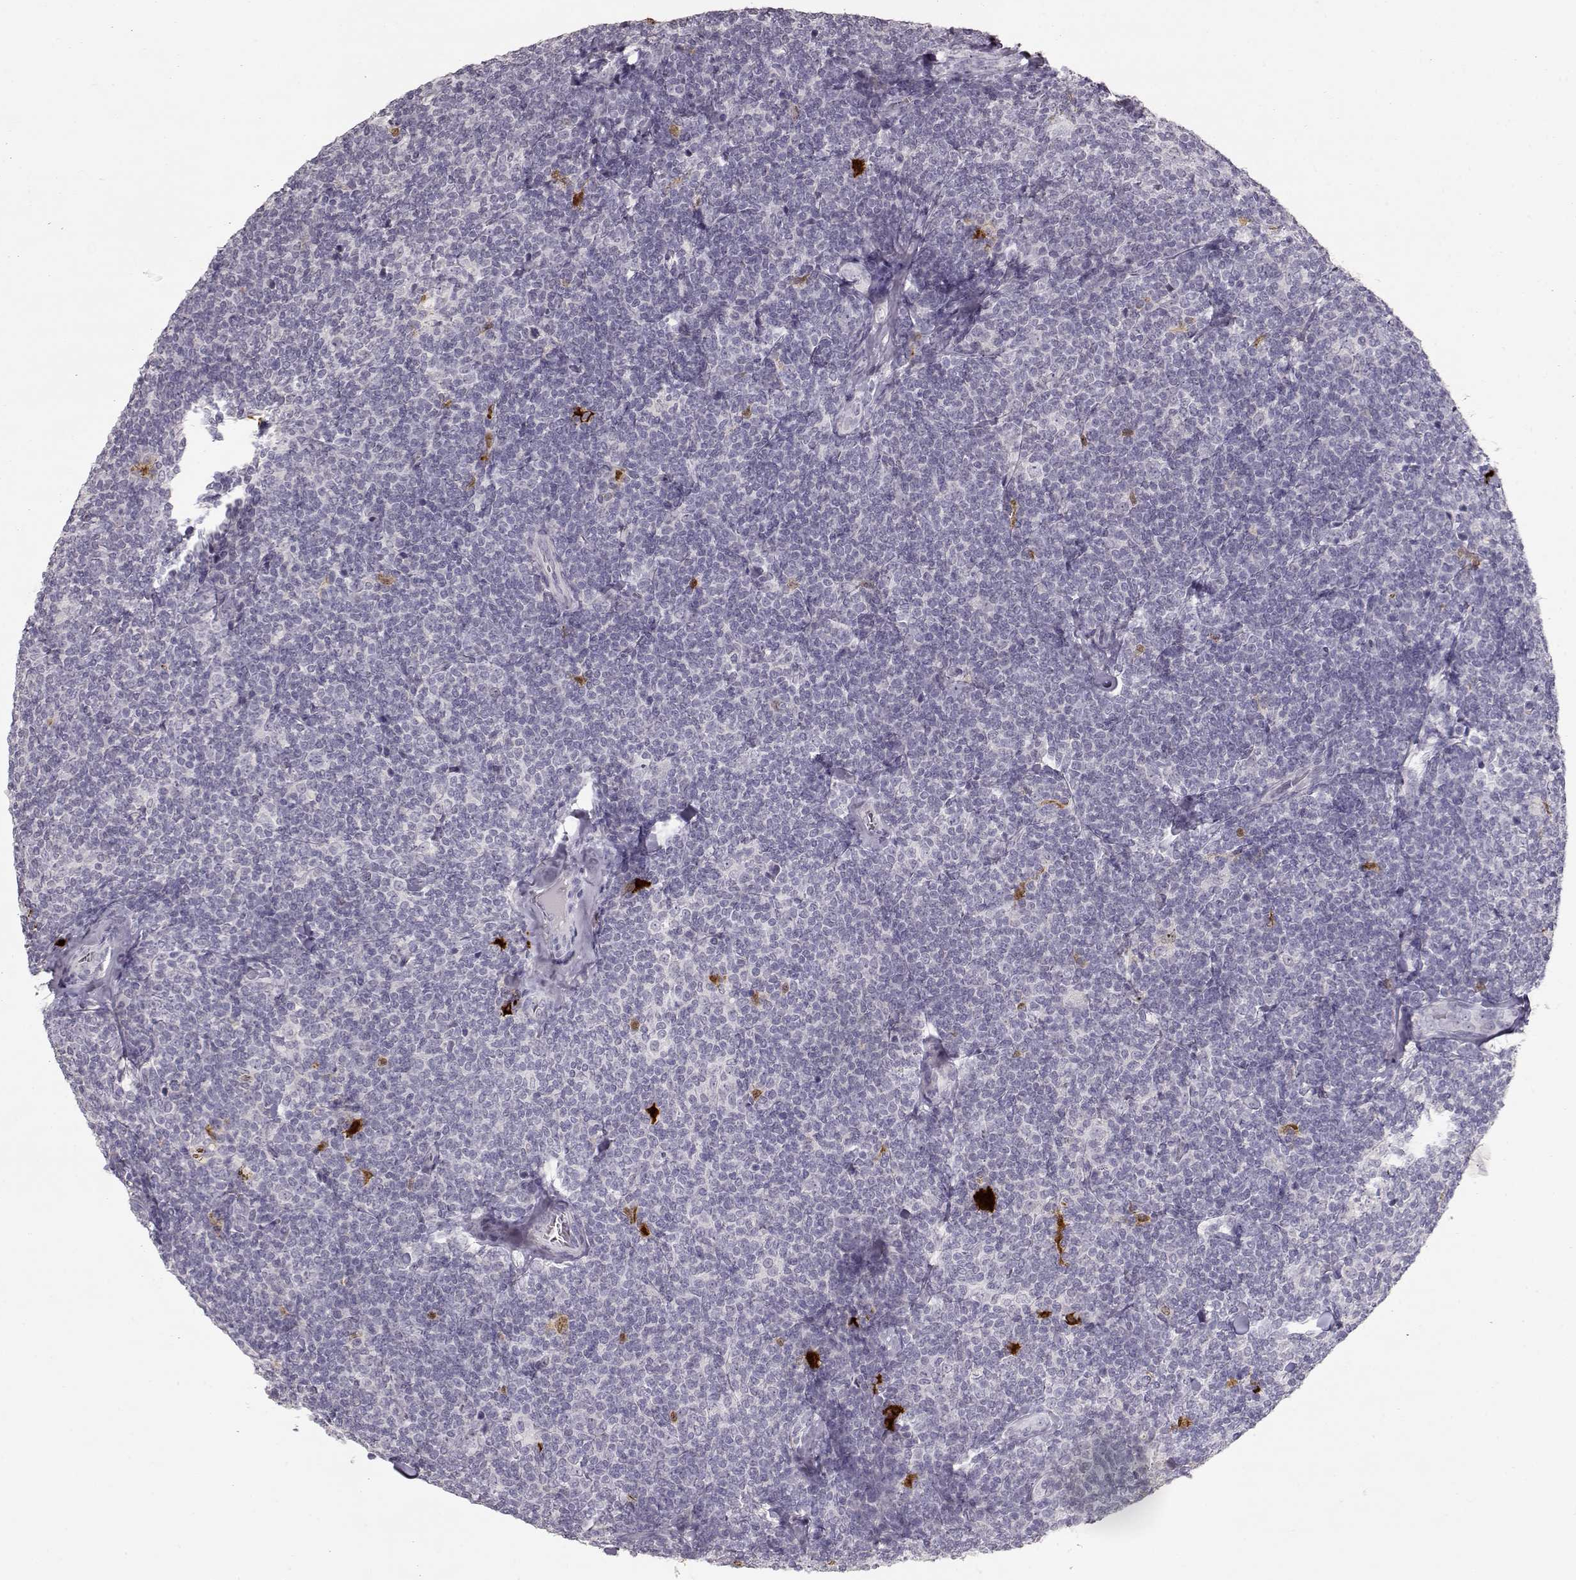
{"staining": {"intensity": "negative", "quantity": "none", "location": "none"}, "tissue": "lymphoma", "cell_type": "Tumor cells", "image_type": "cancer", "snomed": [{"axis": "morphology", "description": "Malignant lymphoma, non-Hodgkin's type, Low grade"}, {"axis": "topography", "description": "Lymph node"}], "caption": "High magnification brightfield microscopy of lymphoma stained with DAB (brown) and counterstained with hematoxylin (blue): tumor cells show no significant staining.", "gene": "S100B", "patient": {"sex": "female", "age": 56}}